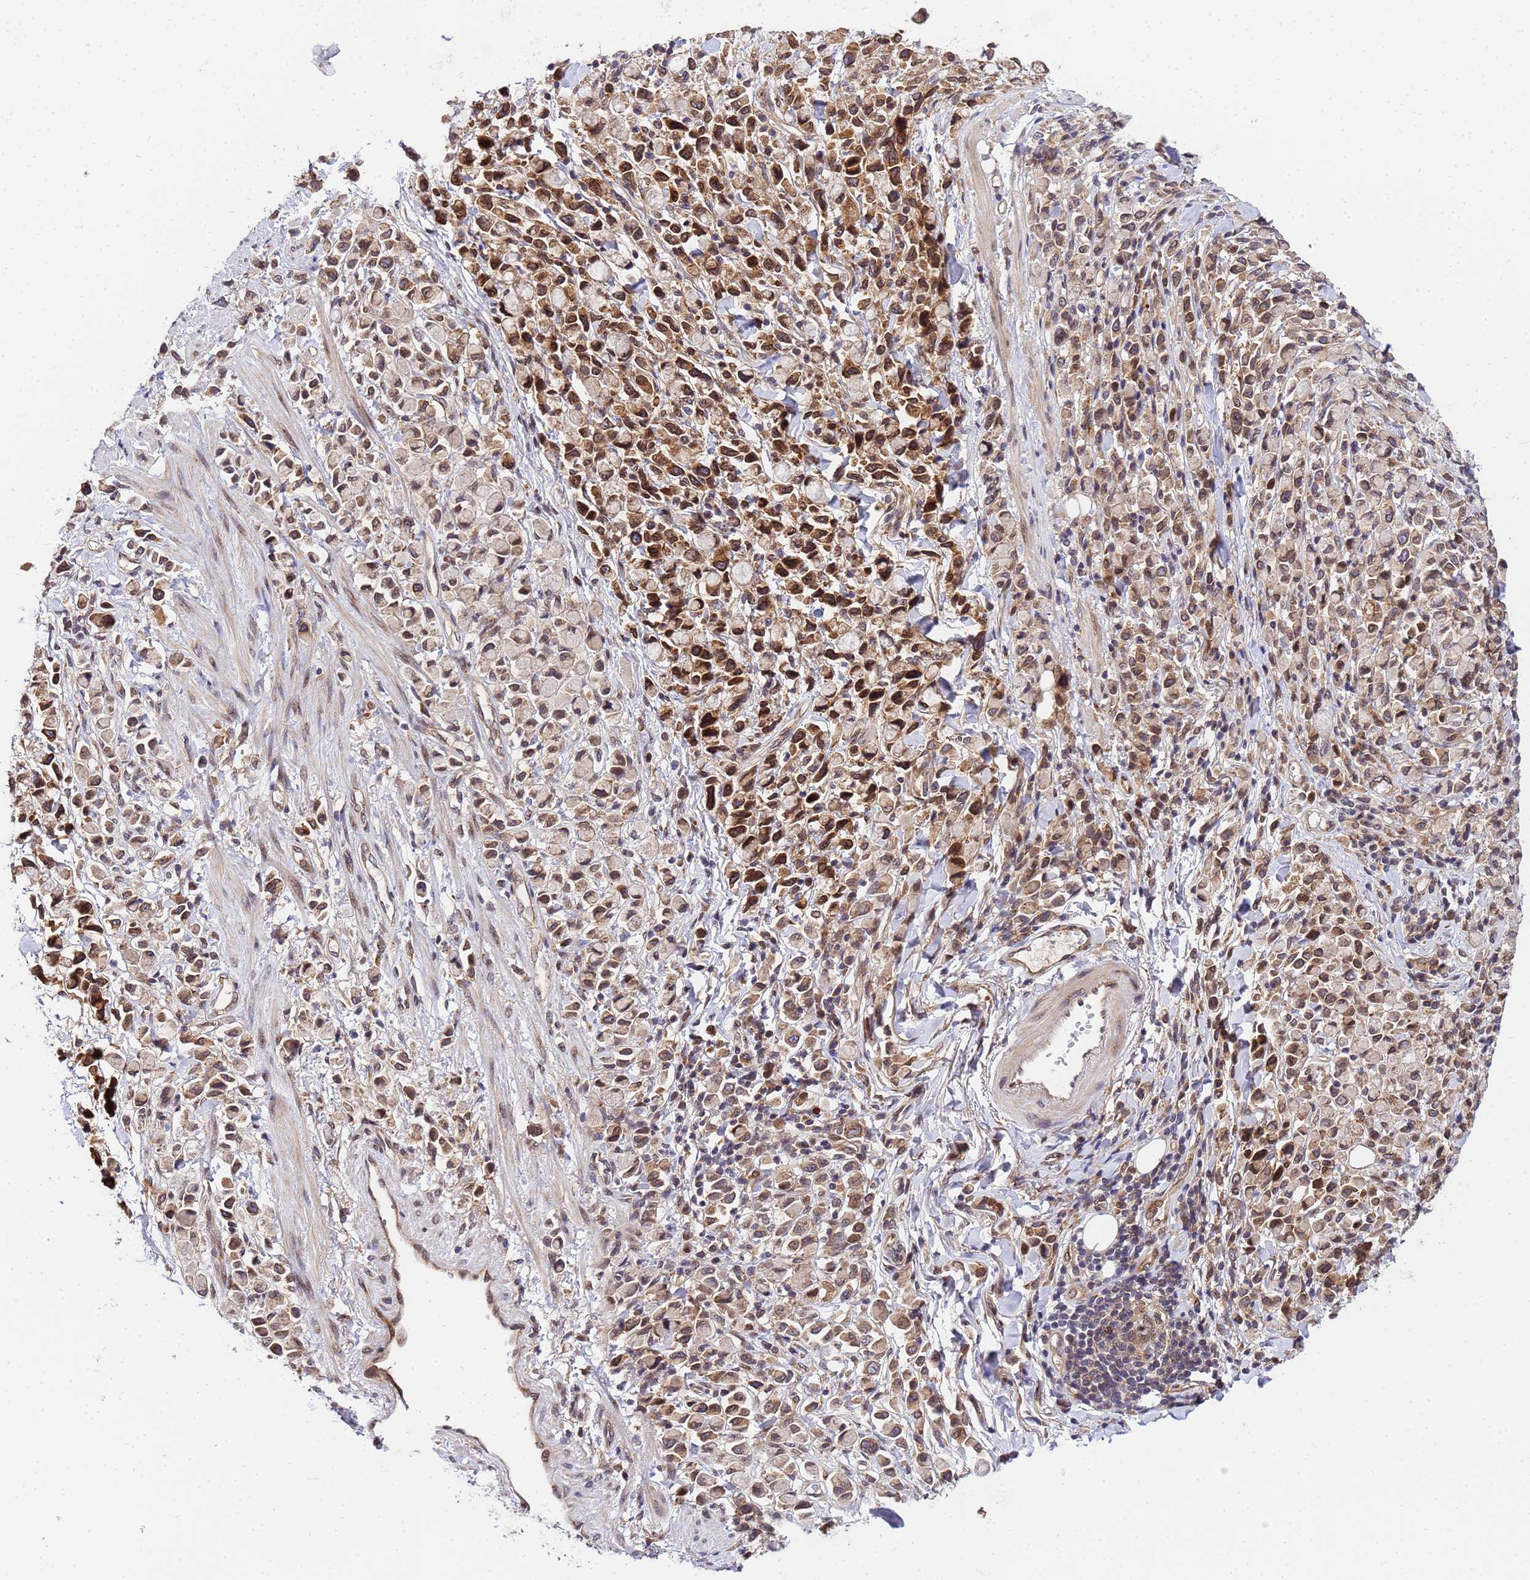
{"staining": {"intensity": "moderate", "quantity": ">75%", "location": "cytoplasmic/membranous,nuclear"}, "tissue": "stomach cancer", "cell_type": "Tumor cells", "image_type": "cancer", "snomed": [{"axis": "morphology", "description": "Adenocarcinoma, NOS"}, {"axis": "topography", "description": "Stomach"}], "caption": "A high-resolution micrograph shows immunohistochemistry (IHC) staining of stomach adenocarcinoma, which displays moderate cytoplasmic/membranous and nuclear expression in approximately >75% of tumor cells.", "gene": "UNC93B1", "patient": {"sex": "female", "age": 81}}